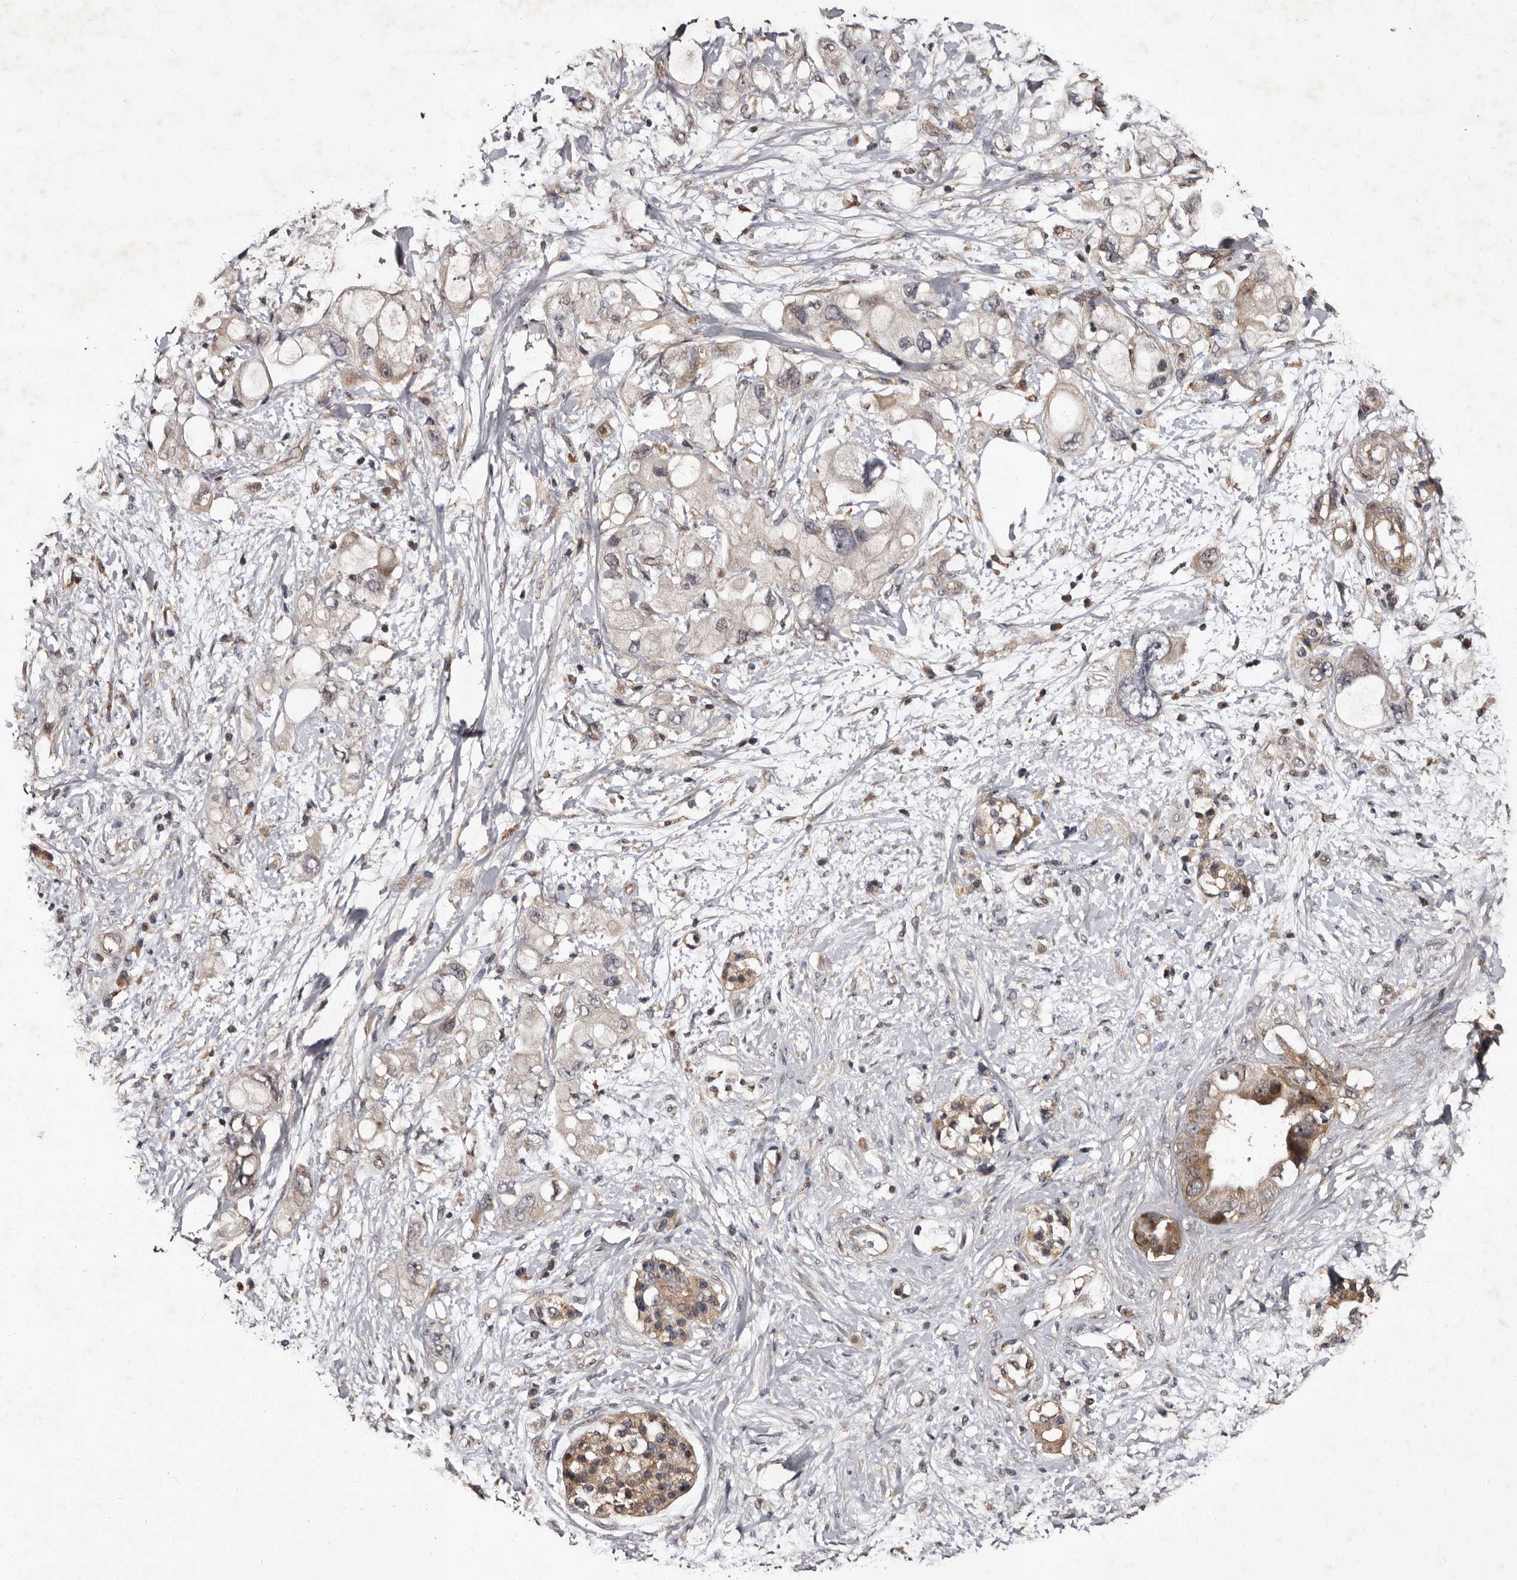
{"staining": {"intensity": "weak", "quantity": "<25%", "location": "cytoplasmic/membranous"}, "tissue": "pancreatic cancer", "cell_type": "Tumor cells", "image_type": "cancer", "snomed": [{"axis": "morphology", "description": "Adenocarcinoma, NOS"}, {"axis": "topography", "description": "Pancreas"}], "caption": "Micrograph shows no significant protein staining in tumor cells of adenocarcinoma (pancreatic).", "gene": "MKRN3", "patient": {"sex": "female", "age": 56}}